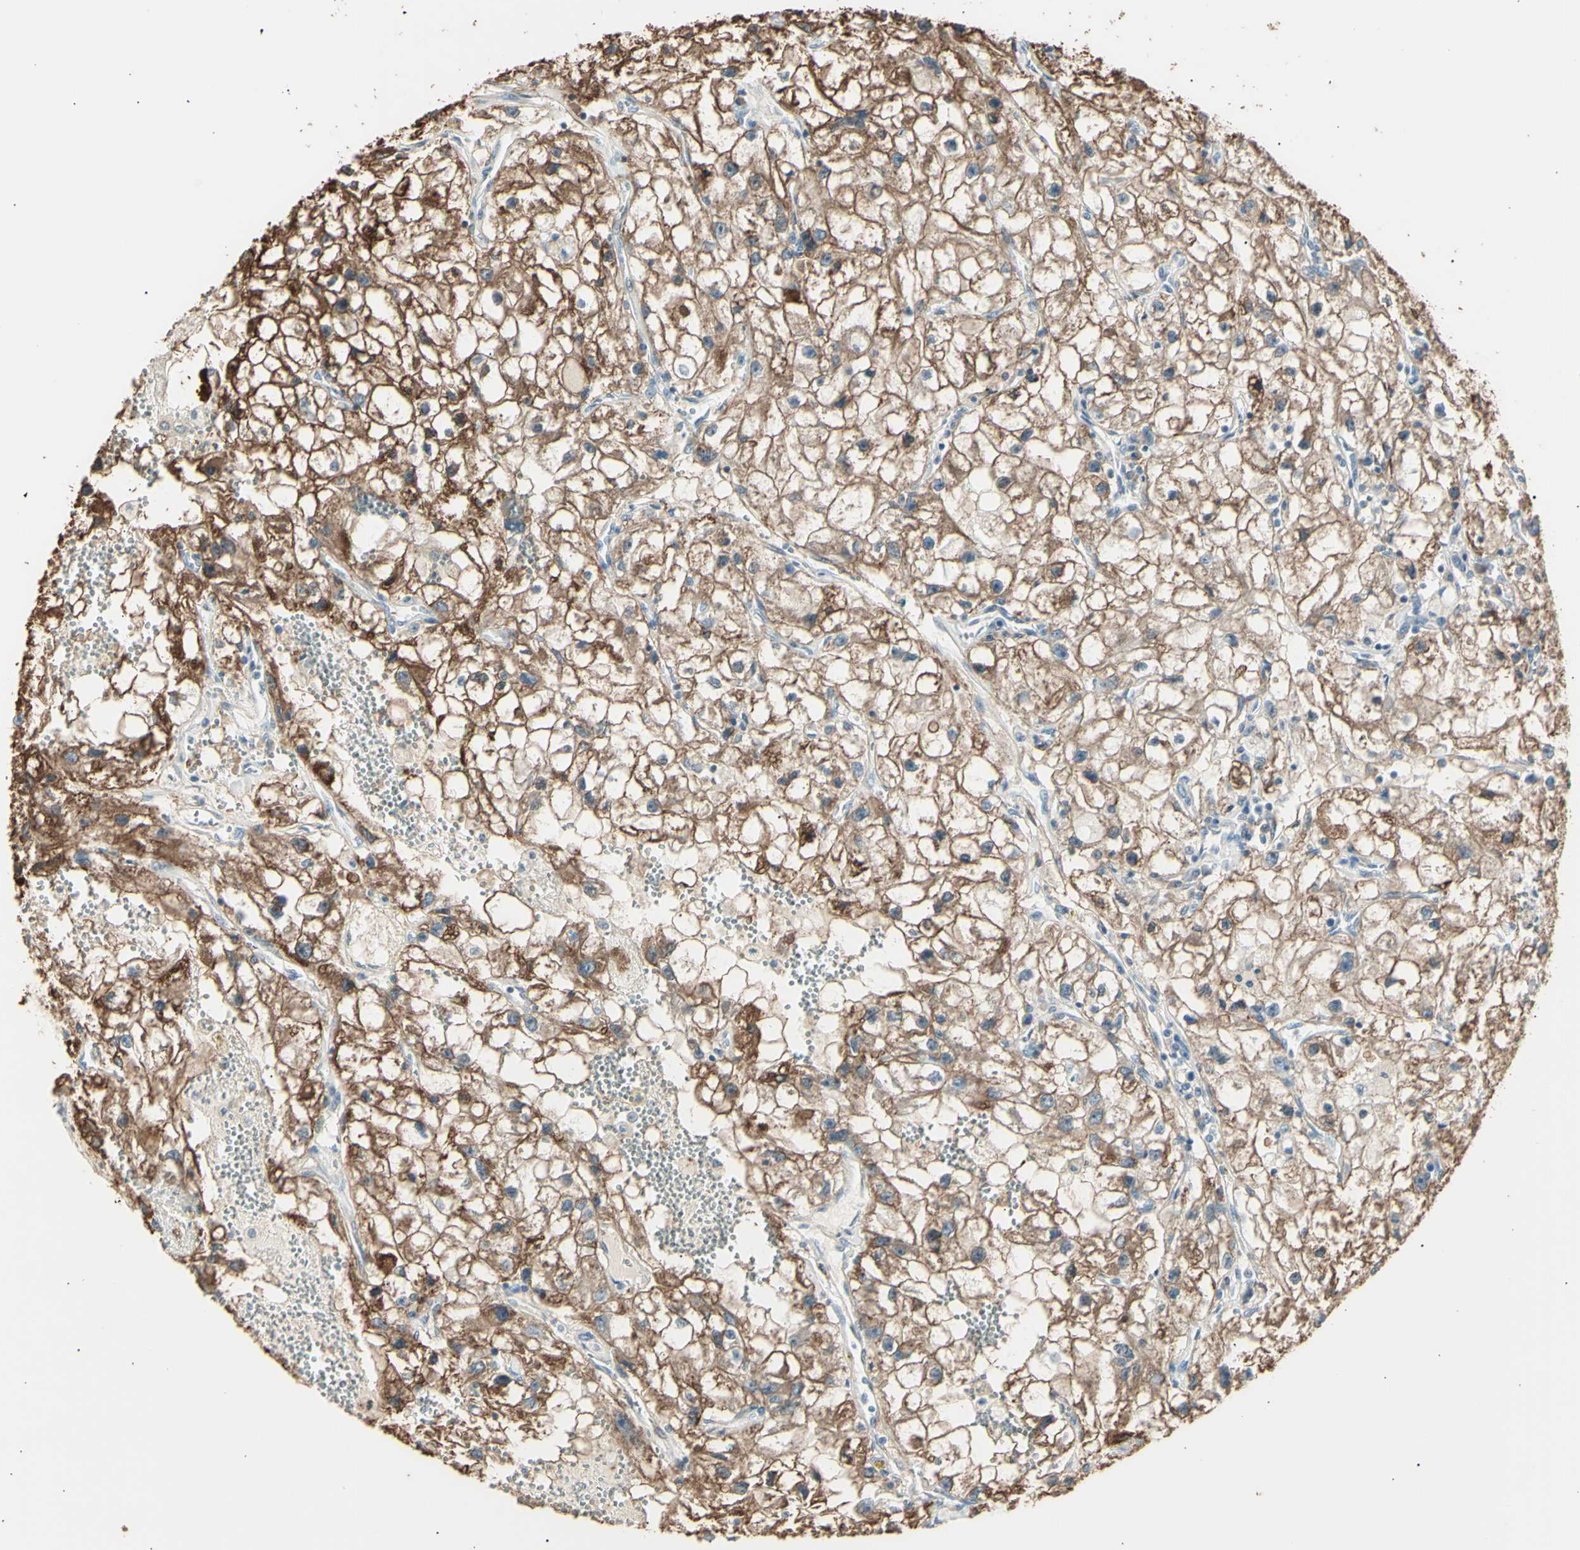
{"staining": {"intensity": "moderate", "quantity": ">75%", "location": "cytoplasmic/membranous"}, "tissue": "renal cancer", "cell_type": "Tumor cells", "image_type": "cancer", "snomed": [{"axis": "morphology", "description": "Adenocarcinoma, NOS"}, {"axis": "topography", "description": "Kidney"}], "caption": "Brown immunohistochemical staining in human renal cancer (adenocarcinoma) reveals moderate cytoplasmic/membranous staining in approximately >75% of tumor cells.", "gene": "LHPP", "patient": {"sex": "female", "age": 70}}